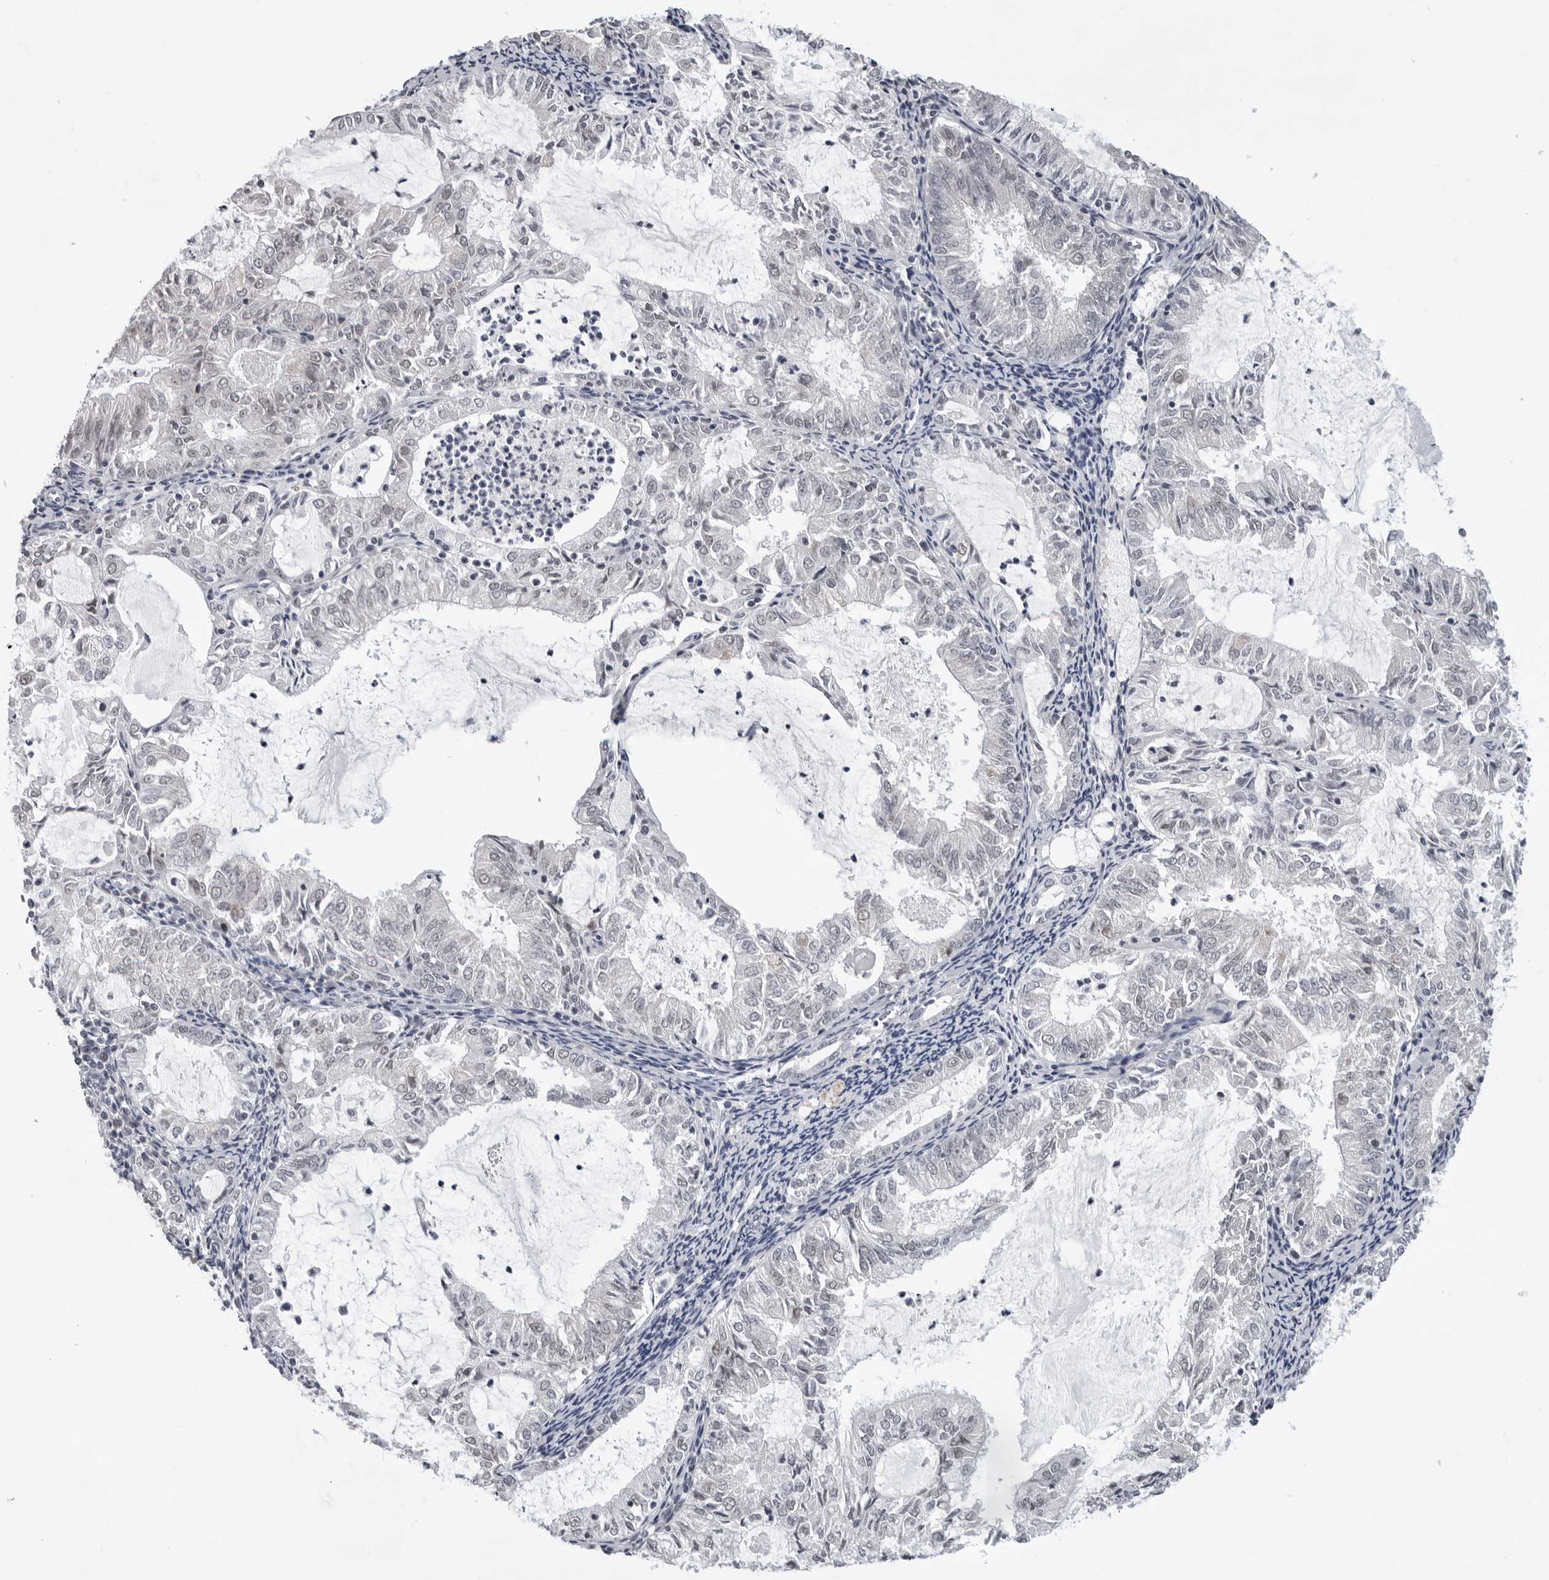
{"staining": {"intensity": "negative", "quantity": "none", "location": "none"}, "tissue": "endometrial cancer", "cell_type": "Tumor cells", "image_type": "cancer", "snomed": [{"axis": "morphology", "description": "Adenocarcinoma, NOS"}, {"axis": "topography", "description": "Endometrium"}], "caption": "Endometrial cancer (adenocarcinoma) was stained to show a protein in brown. There is no significant staining in tumor cells.", "gene": "USP1", "patient": {"sex": "female", "age": 57}}